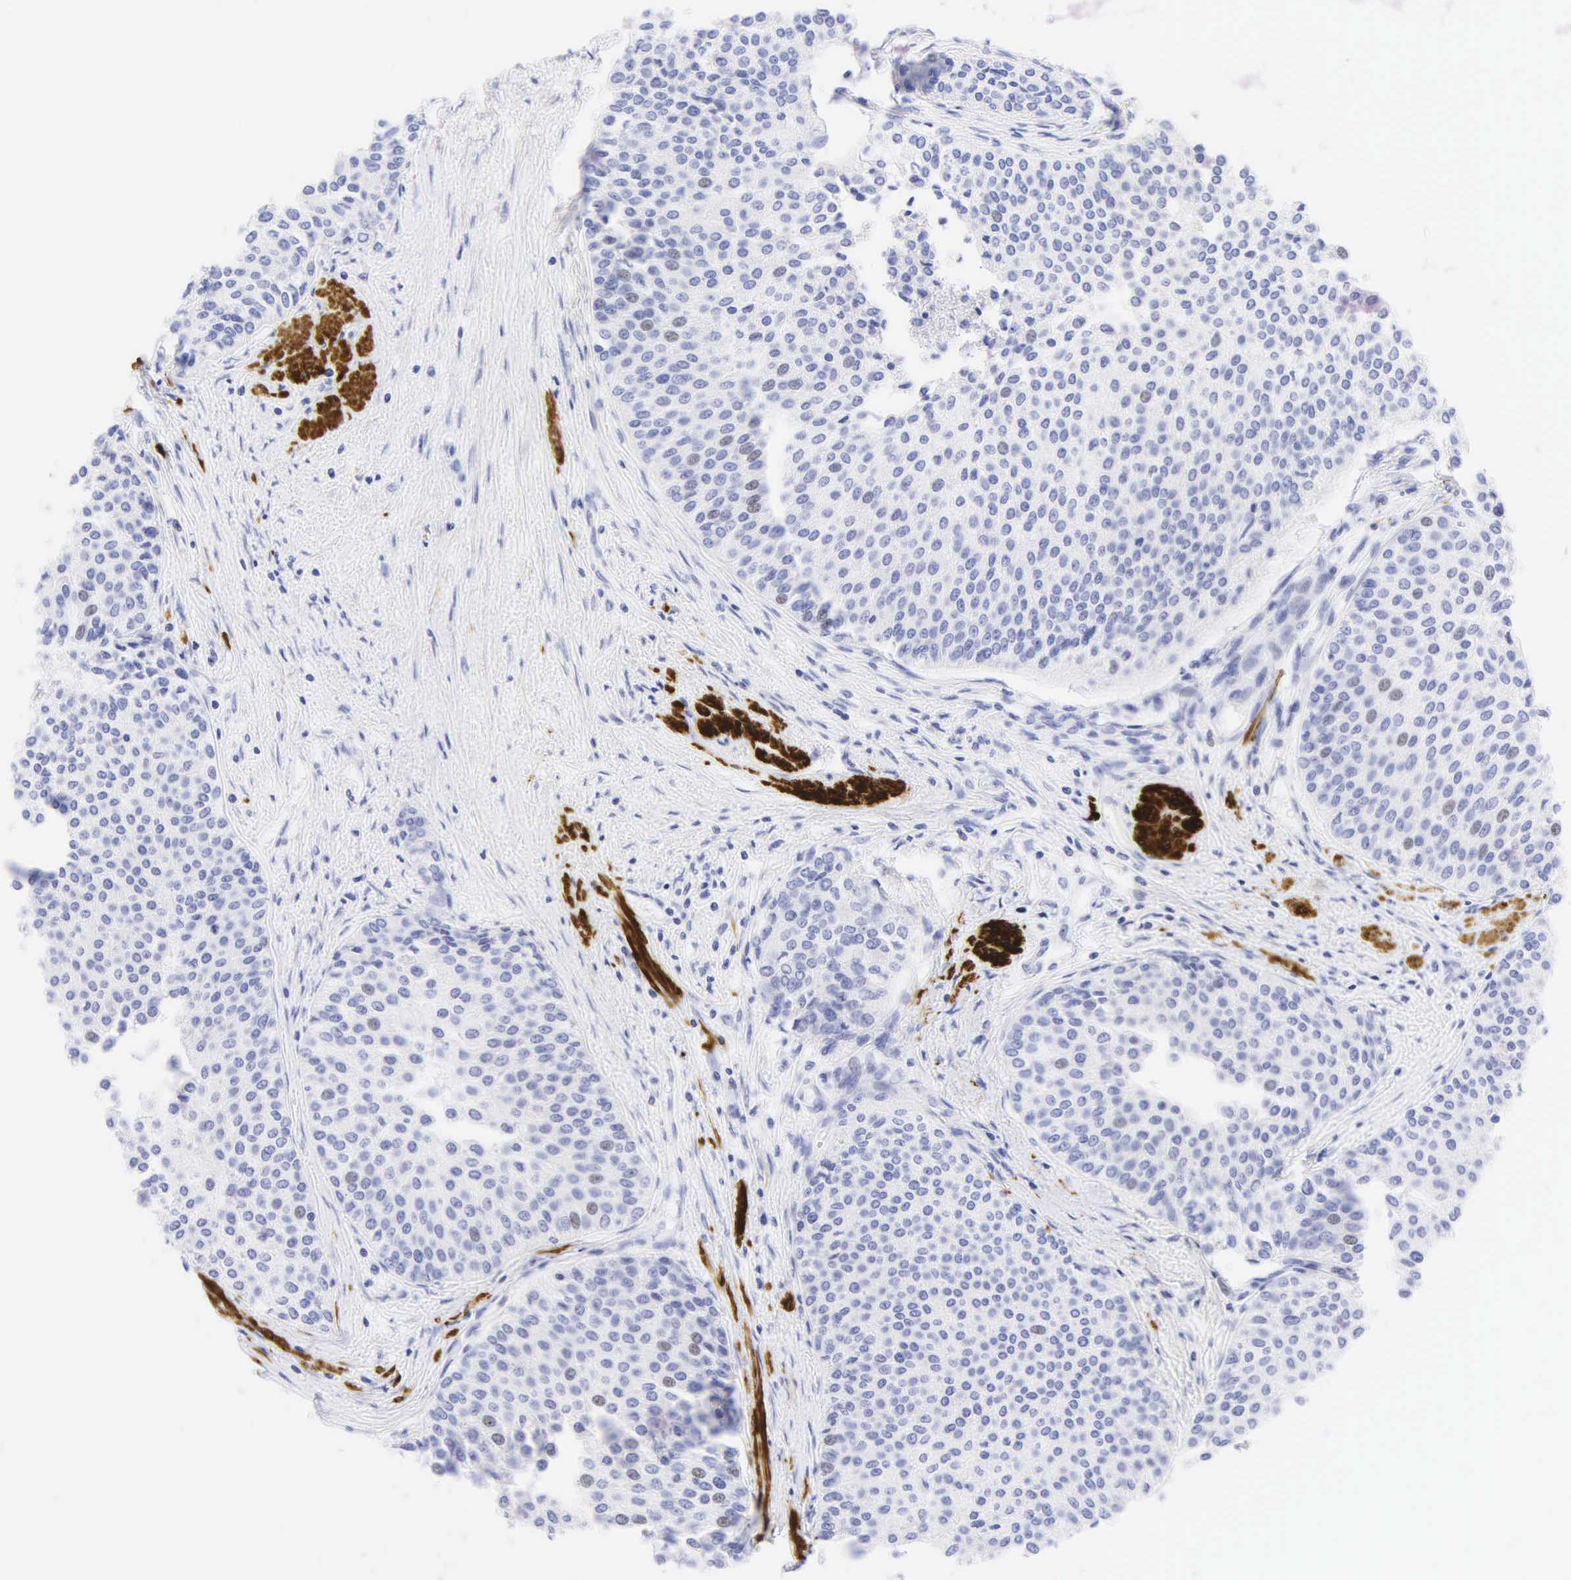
{"staining": {"intensity": "negative", "quantity": "none", "location": "none"}, "tissue": "urothelial cancer", "cell_type": "Tumor cells", "image_type": "cancer", "snomed": [{"axis": "morphology", "description": "Urothelial carcinoma, Low grade"}, {"axis": "topography", "description": "Urinary bladder"}], "caption": "Low-grade urothelial carcinoma was stained to show a protein in brown. There is no significant staining in tumor cells. The staining was performed using DAB (3,3'-diaminobenzidine) to visualize the protein expression in brown, while the nuclei were stained in blue with hematoxylin (Magnification: 20x).", "gene": "DES", "patient": {"sex": "female", "age": 73}}